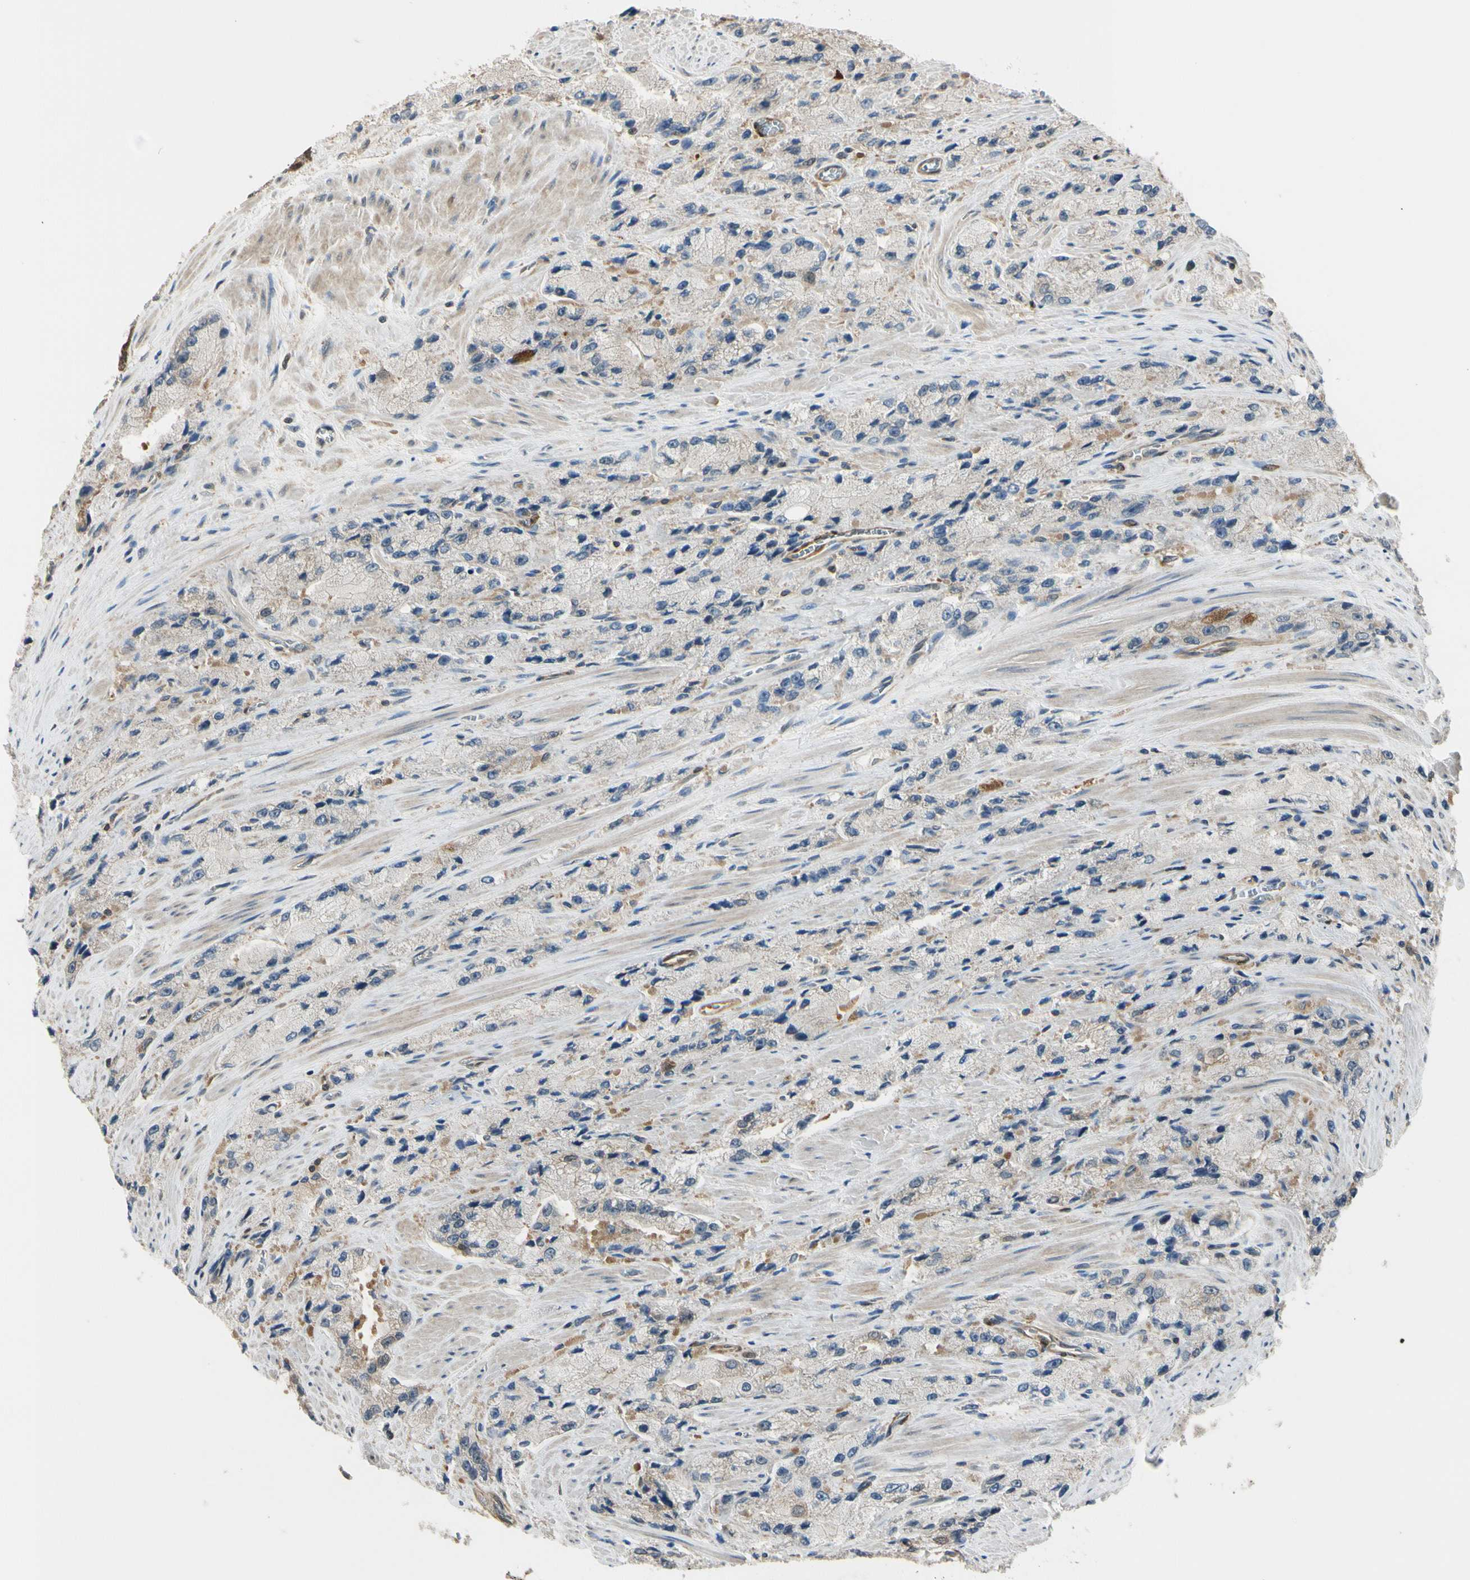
{"staining": {"intensity": "negative", "quantity": "none", "location": "none"}, "tissue": "prostate cancer", "cell_type": "Tumor cells", "image_type": "cancer", "snomed": [{"axis": "morphology", "description": "Adenocarcinoma, High grade"}, {"axis": "topography", "description": "Prostate"}], "caption": "Immunohistochemistry micrograph of human prostate cancer stained for a protein (brown), which shows no expression in tumor cells.", "gene": "RASGRF1", "patient": {"sex": "male", "age": 58}}